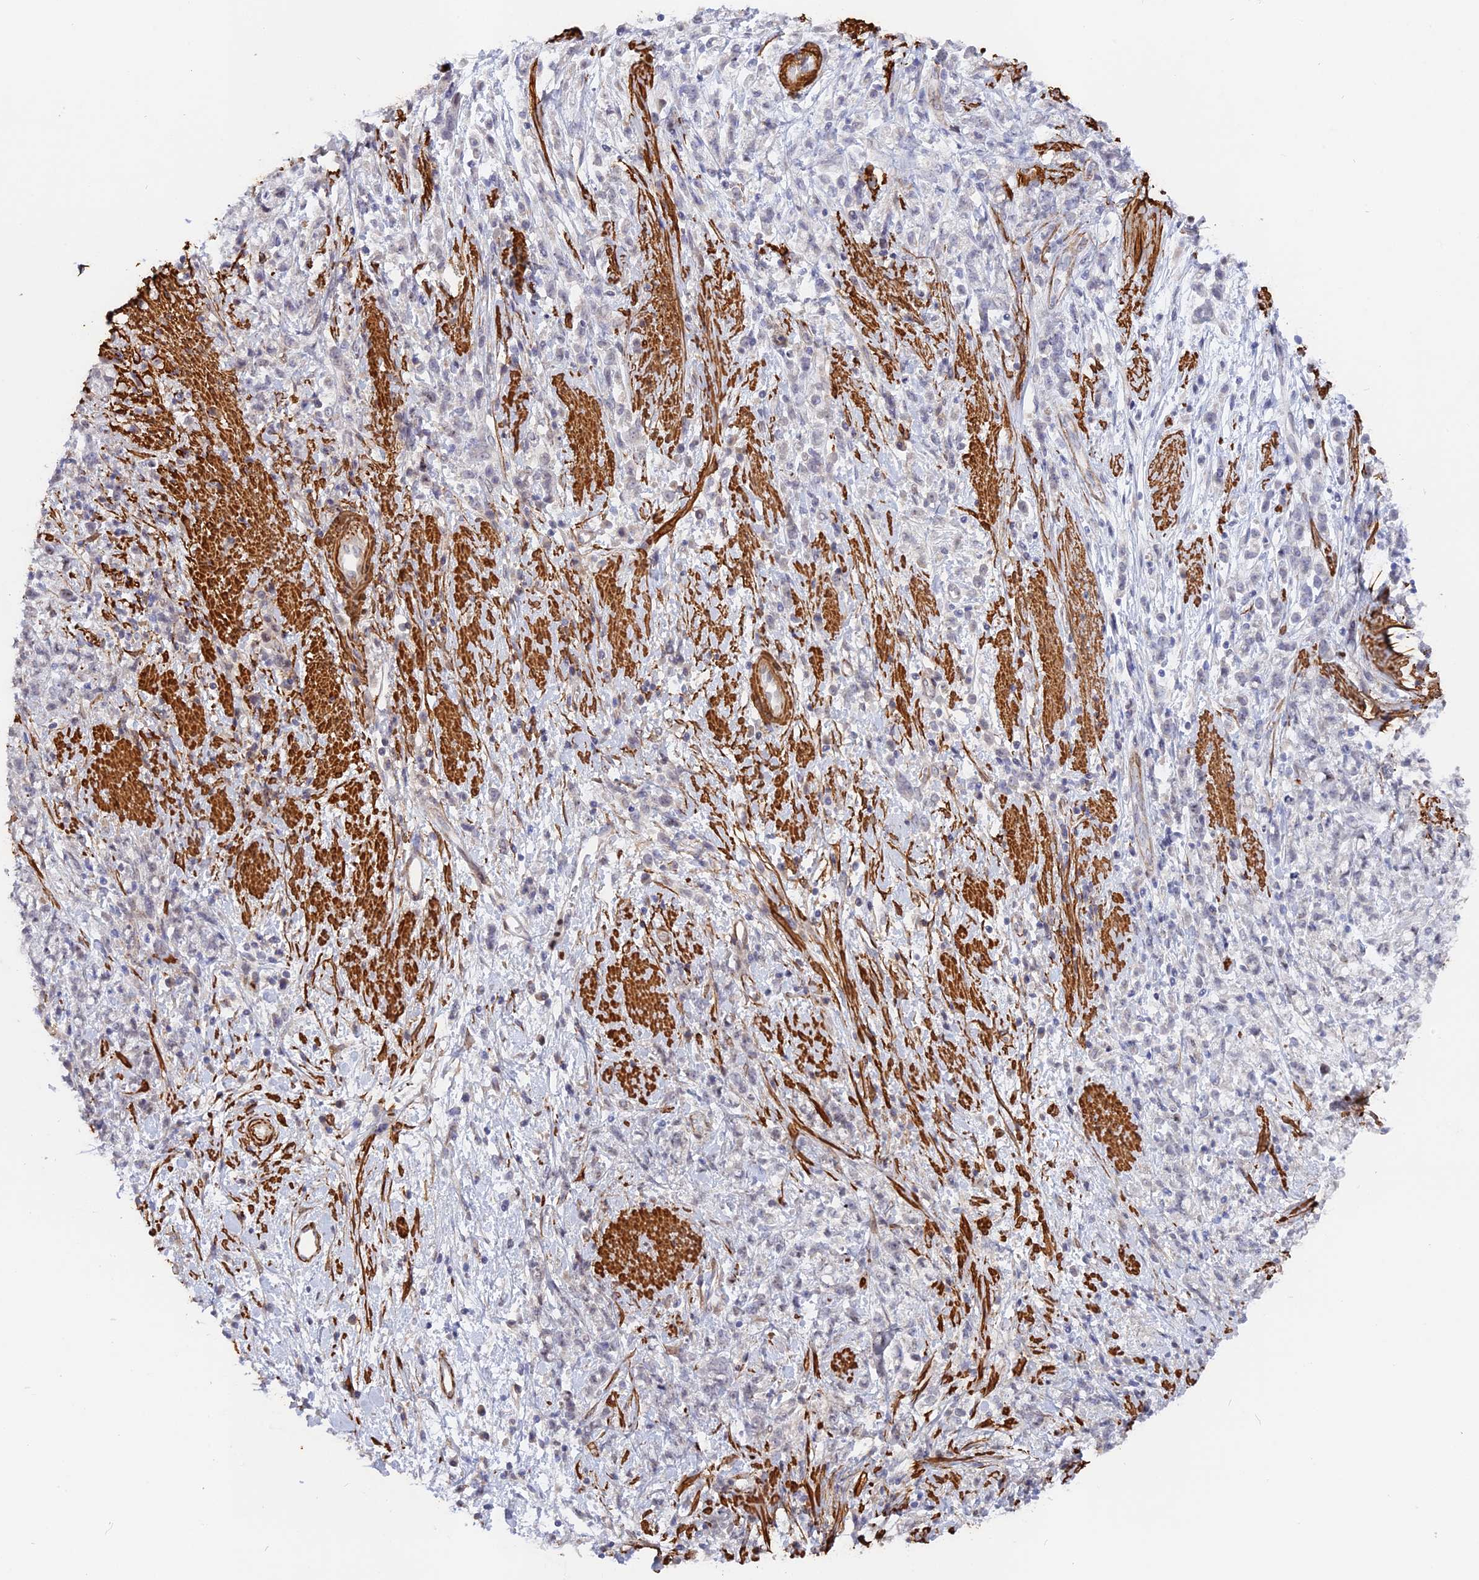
{"staining": {"intensity": "negative", "quantity": "none", "location": "none"}, "tissue": "stomach cancer", "cell_type": "Tumor cells", "image_type": "cancer", "snomed": [{"axis": "morphology", "description": "Adenocarcinoma, NOS"}, {"axis": "topography", "description": "Stomach"}], "caption": "This is an IHC image of human stomach adenocarcinoma. There is no positivity in tumor cells.", "gene": "CCDC154", "patient": {"sex": "female", "age": 60}}